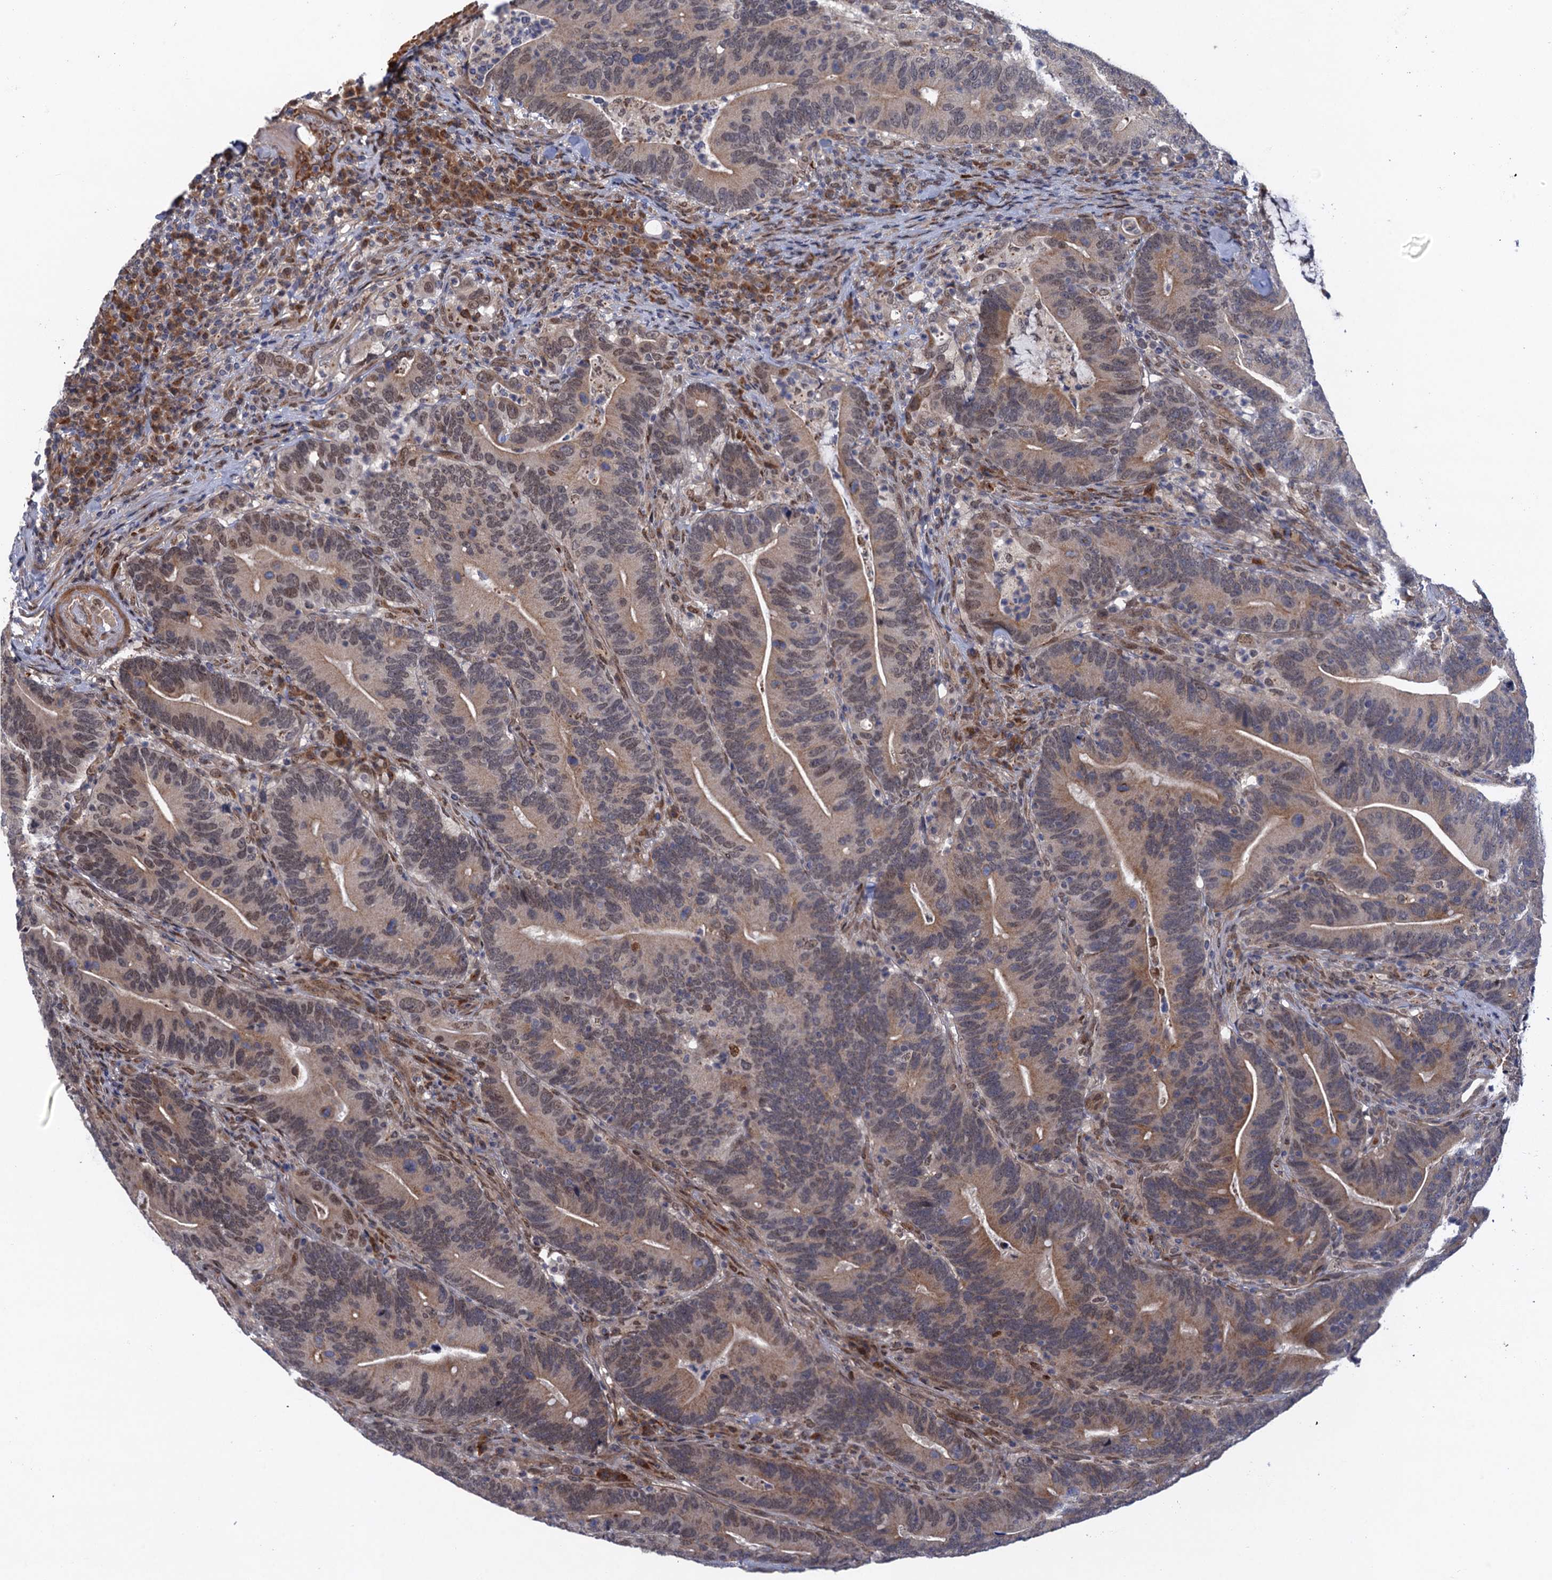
{"staining": {"intensity": "weak", "quantity": "25%-75%", "location": "cytoplasmic/membranous,nuclear"}, "tissue": "colorectal cancer", "cell_type": "Tumor cells", "image_type": "cancer", "snomed": [{"axis": "morphology", "description": "Adenocarcinoma, NOS"}, {"axis": "topography", "description": "Colon"}], "caption": "Immunohistochemical staining of colorectal cancer (adenocarcinoma) shows low levels of weak cytoplasmic/membranous and nuclear staining in approximately 25%-75% of tumor cells.", "gene": "NEK8", "patient": {"sex": "female", "age": 66}}